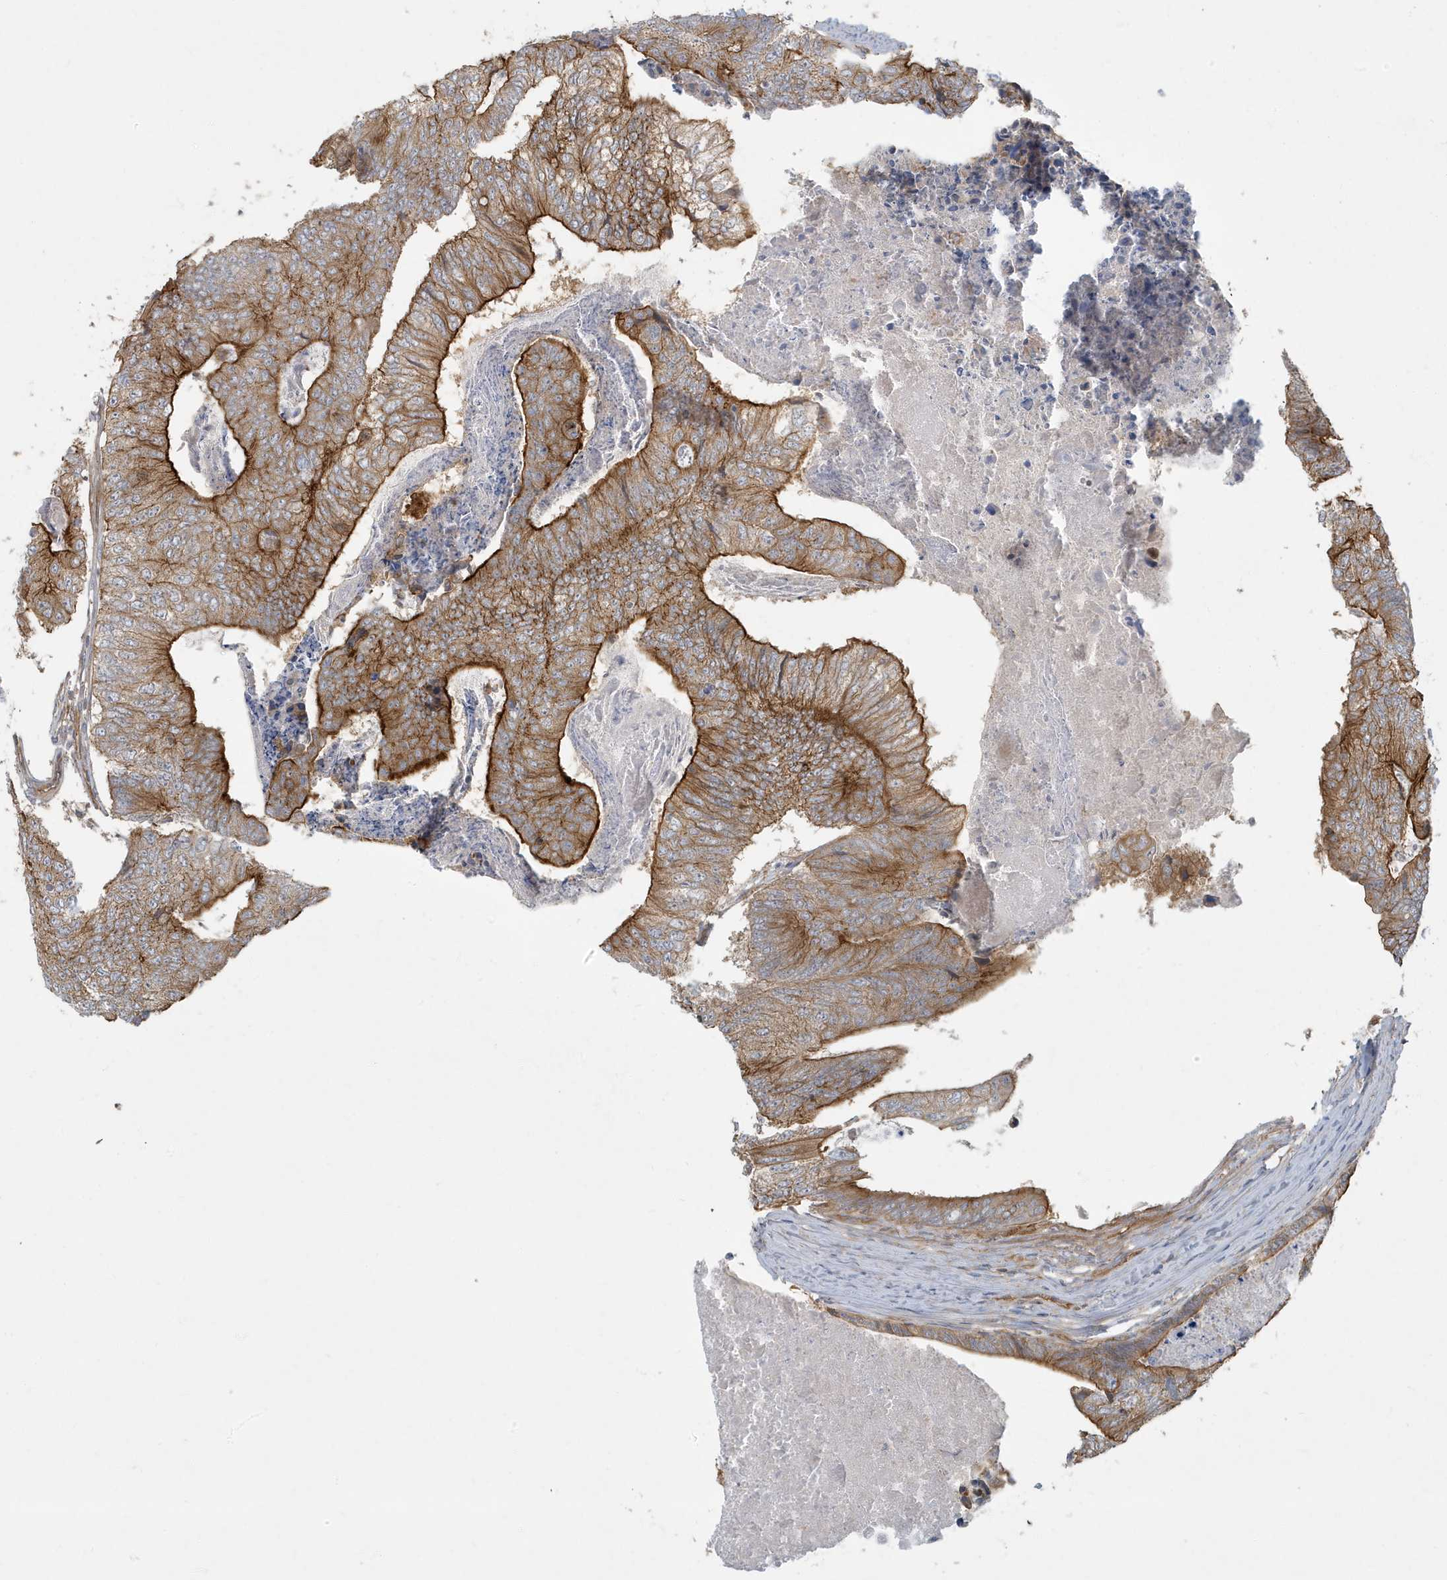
{"staining": {"intensity": "strong", "quantity": ">75%", "location": "cytoplasmic/membranous"}, "tissue": "colorectal cancer", "cell_type": "Tumor cells", "image_type": "cancer", "snomed": [{"axis": "morphology", "description": "Adenocarcinoma, NOS"}, {"axis": "topography", "description": "Colon"}], "caption": "IHC micrograph of colorectal cancer stained for a protein (brown), which displays high levels of strong cytoplasmic/membranous expression in approximately >75% of tumor cells.", "gene": "ATP23", "patient": {"sex": "female", "age": 67}}